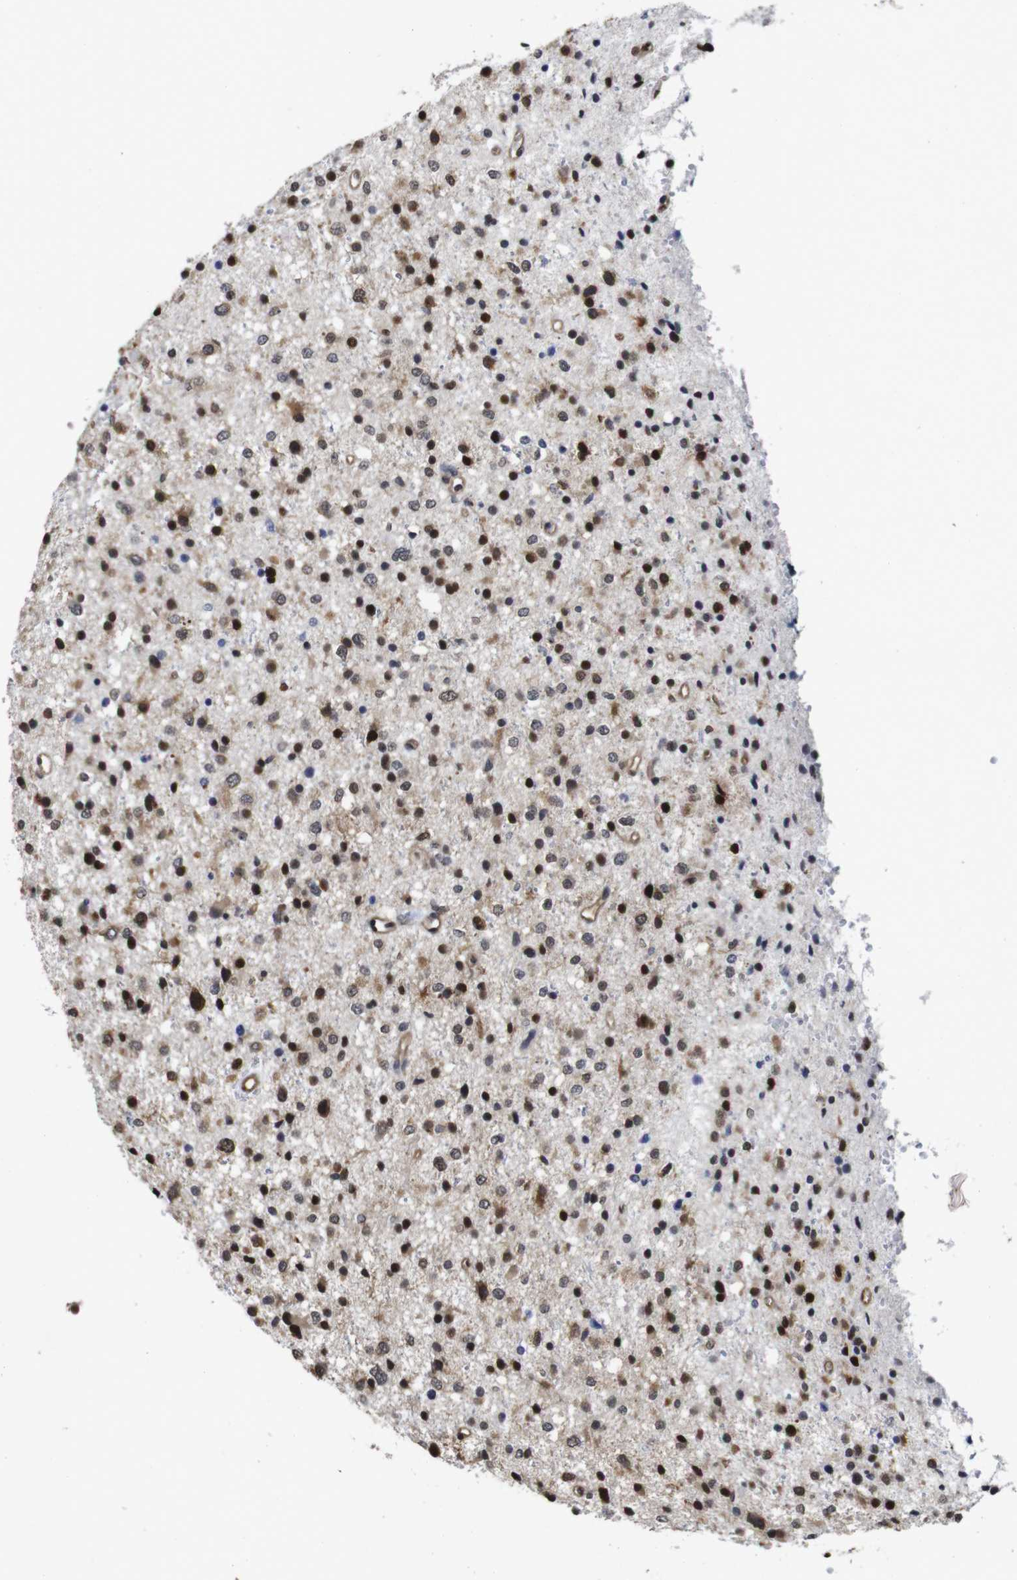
{"staining": {"intensity": "strong", "quantity": "25%-75%", "location": "nuclear"}, "tissue": "glioma", "cell_type": "Tumor cells", "image_type": "cancer", "snomed": [{"axis": "morphology", "description": "Glioma, malignant, Low grade"}, {"axis": "topography", "description": "Brain"}], "caption": "Protein staining reveals strong nuclear staining in about 25%-75% of tumor cells in glioma. The staining was performed using DAB (3,3'-diaminobenzidine), with brown indicating positive protein expression. Nuclei are stained blue with hematoxylin.", "gene": "SUMO3", "patient": {"sex": "female", "age": 37}}